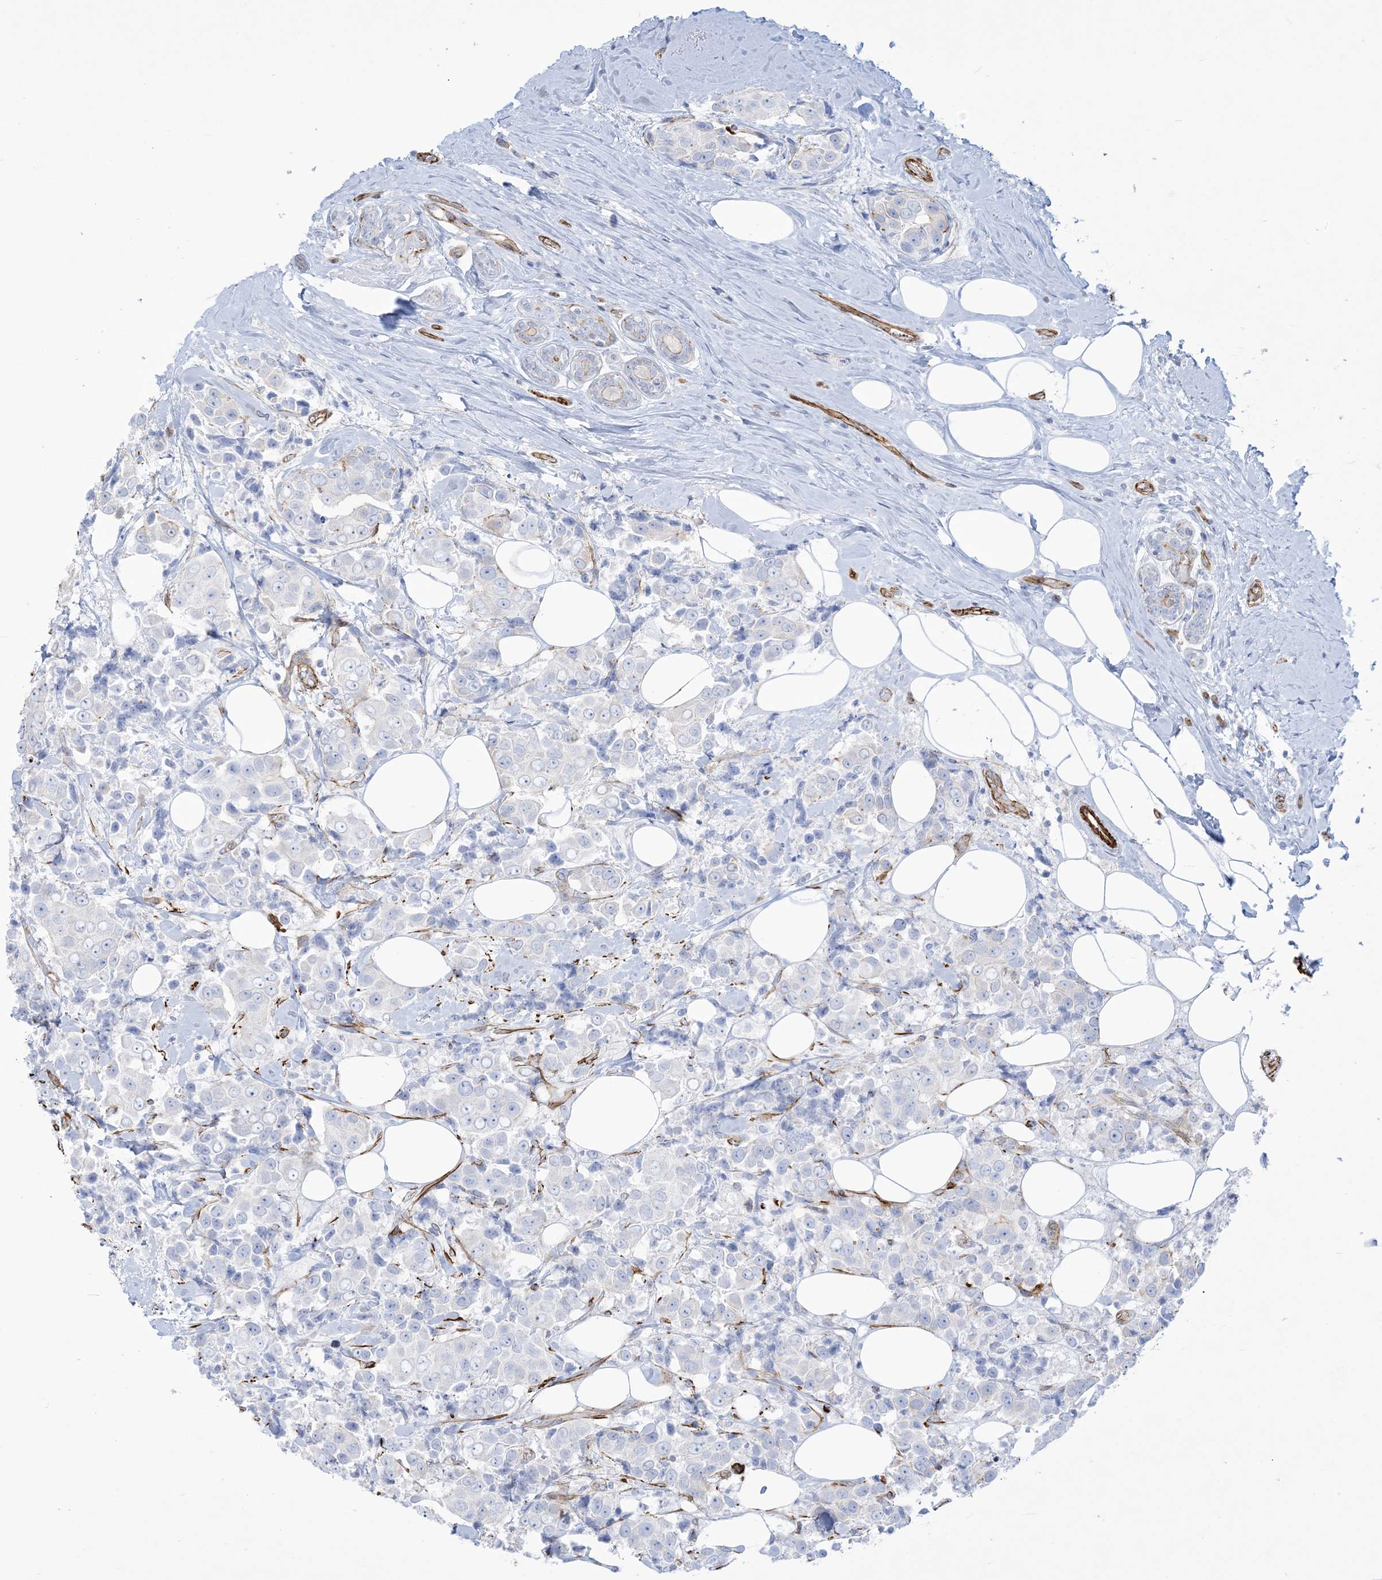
{"staining": {"intensity": "negative", "quantity": "none", "location": "none"}, "tissue": "breast cancer", "cell_type": "Tumor cells", "image_type": "cancer", "snomed": [{"axis": "morphology", "description": "Normal tissue, NOS"}, {"axis": "morphology", "description": "Duct carcinoma"}, {"axis": "topography", "description": "Breast"}], "caption": "An immunohistochemistry histopathology image of infiltrating ductal carcinoma (breast) is shown. There is no staining in tumor cells of infiltrating ductal carcinoma (breast).", "gene": "B3GNT7", "patient": {"sex": "female", "age": 39}}